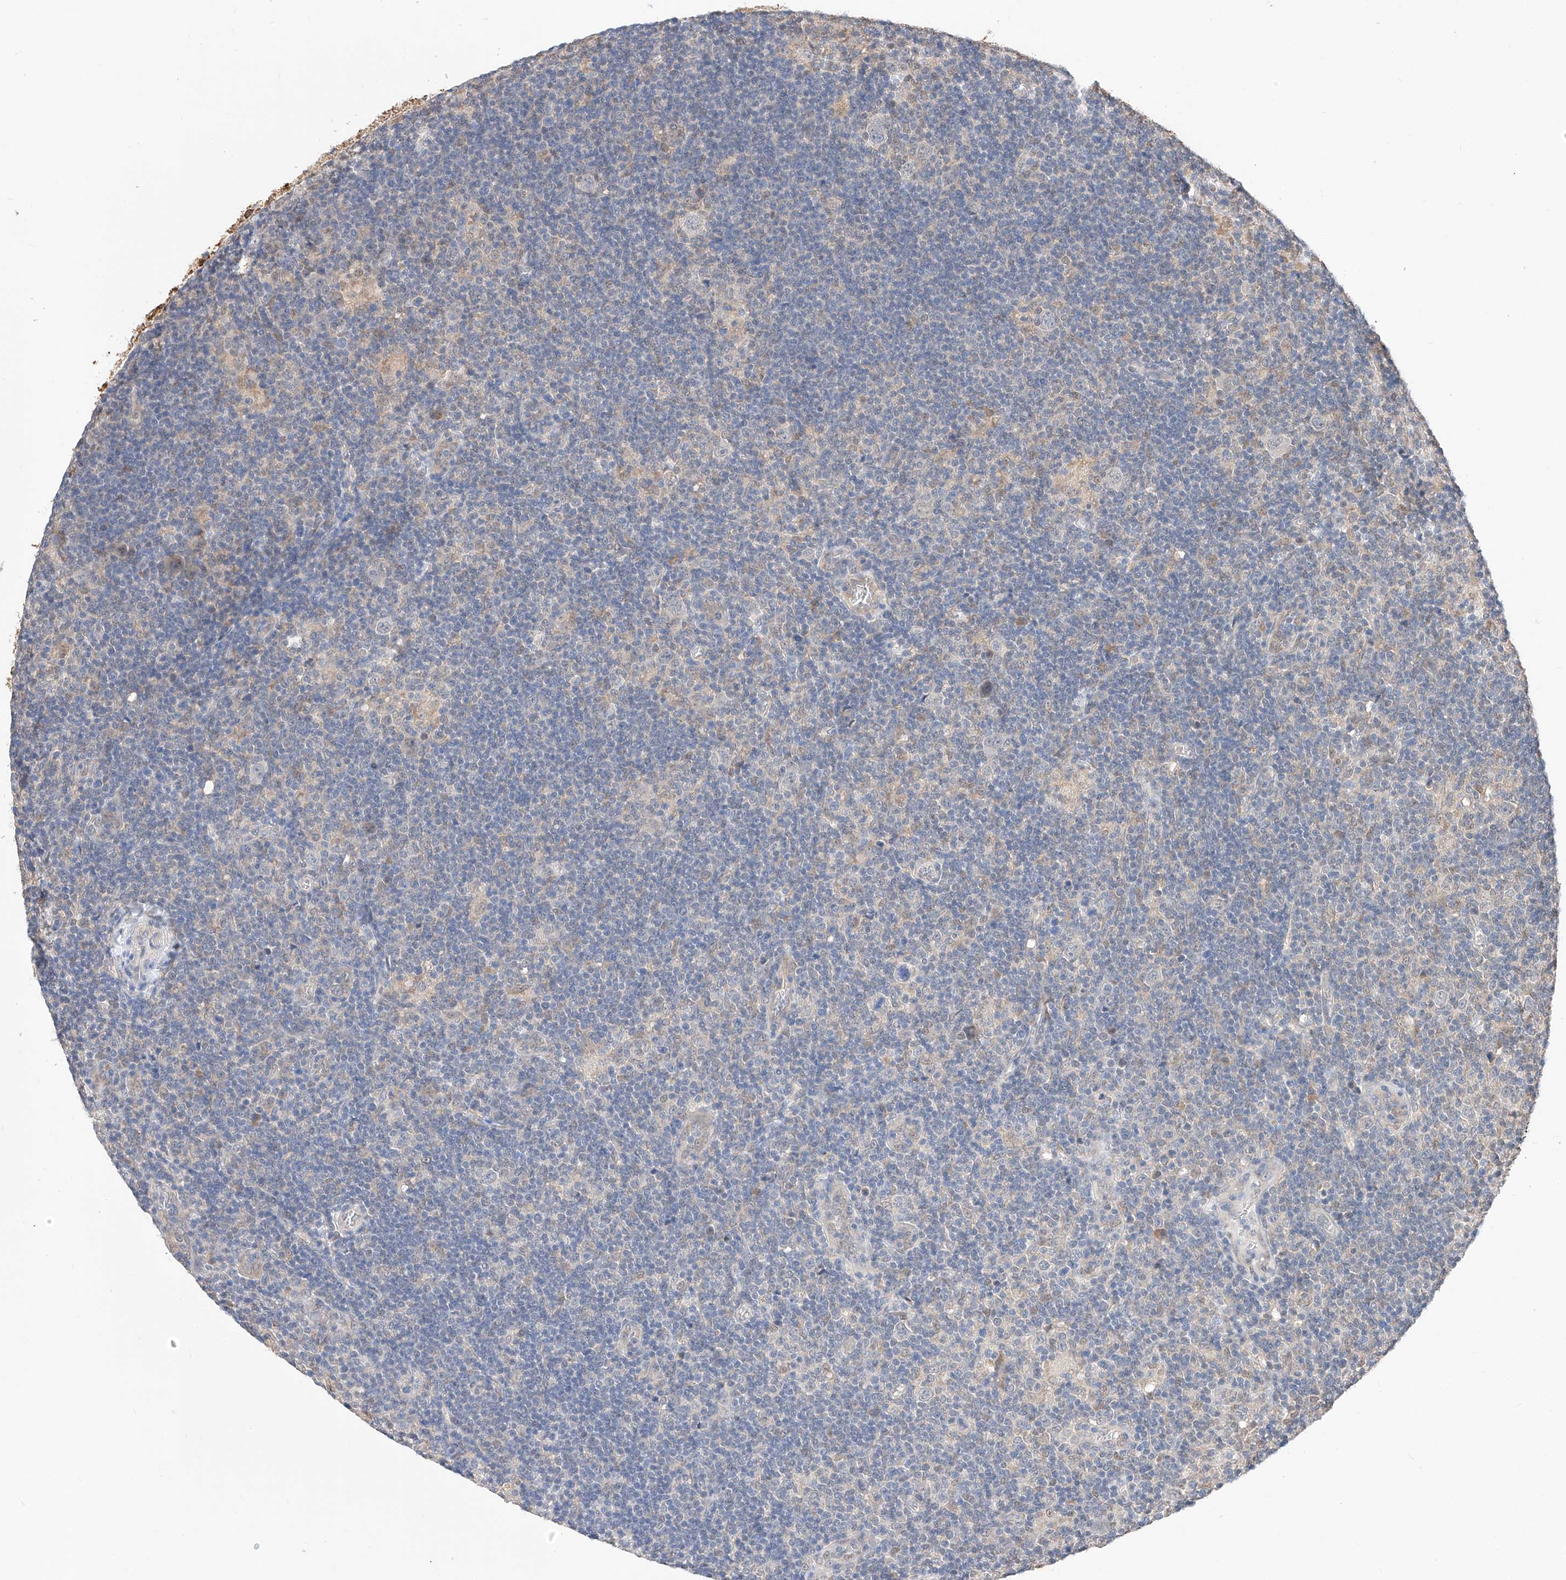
{"staining": {"intensity": "negative", "quantity": "none", "location": "none"}, "tissue": "lymphoma", "cell_type": "Tumor cells", "image_type": "cancer", "snomed": [{"axis": "morphology", "description": "Hodgkin's disease, NOS"}, {"axis": "topography", "description": "Lymph node"}], "caption": "A histopathology image of human lymphoma is negative for staining in tumor cells.", "gene": "ZSCAN4", "patient": {"sex": "female", "age": 57}}